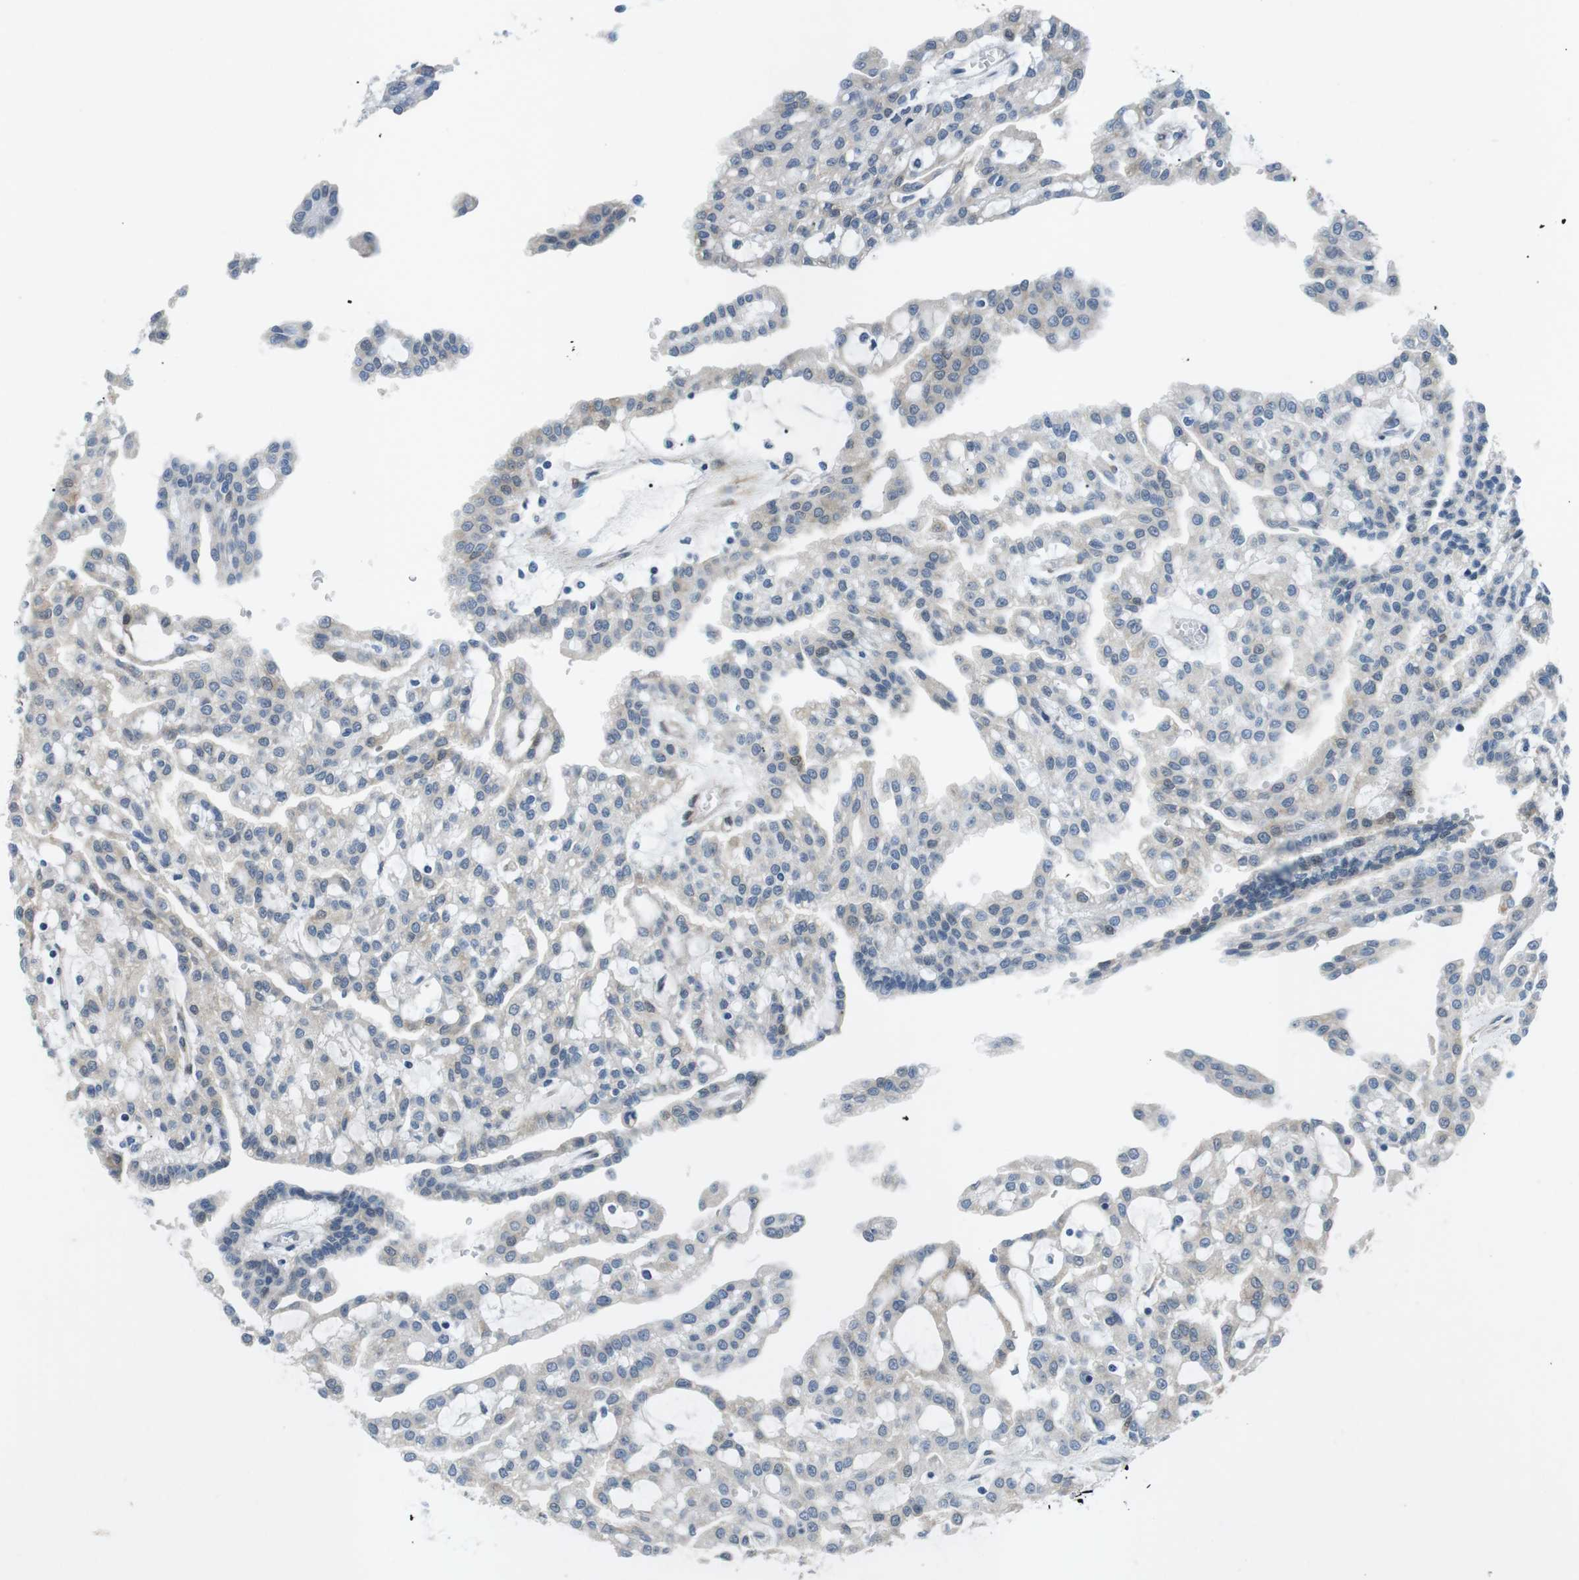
{"staining": {"intensity": "weak", "quantity": "<25%", "location": "cytoplasmic/membranous"}, "tissue": "renal cancer", "cell_type": "Tumor cells", "image_type": "cancer", "snomed": [{"axis": "morphology", "description": "Adenocarcinoma, NOS"}, {"axis": "topography", "description": "Kidney"}], "caption": "This is an IHC image of adenocarcinoma (renal). There is no staining in tumor cells.", "gene": "PHLDA1", "patient": {"sex": "male", "age": 63}}